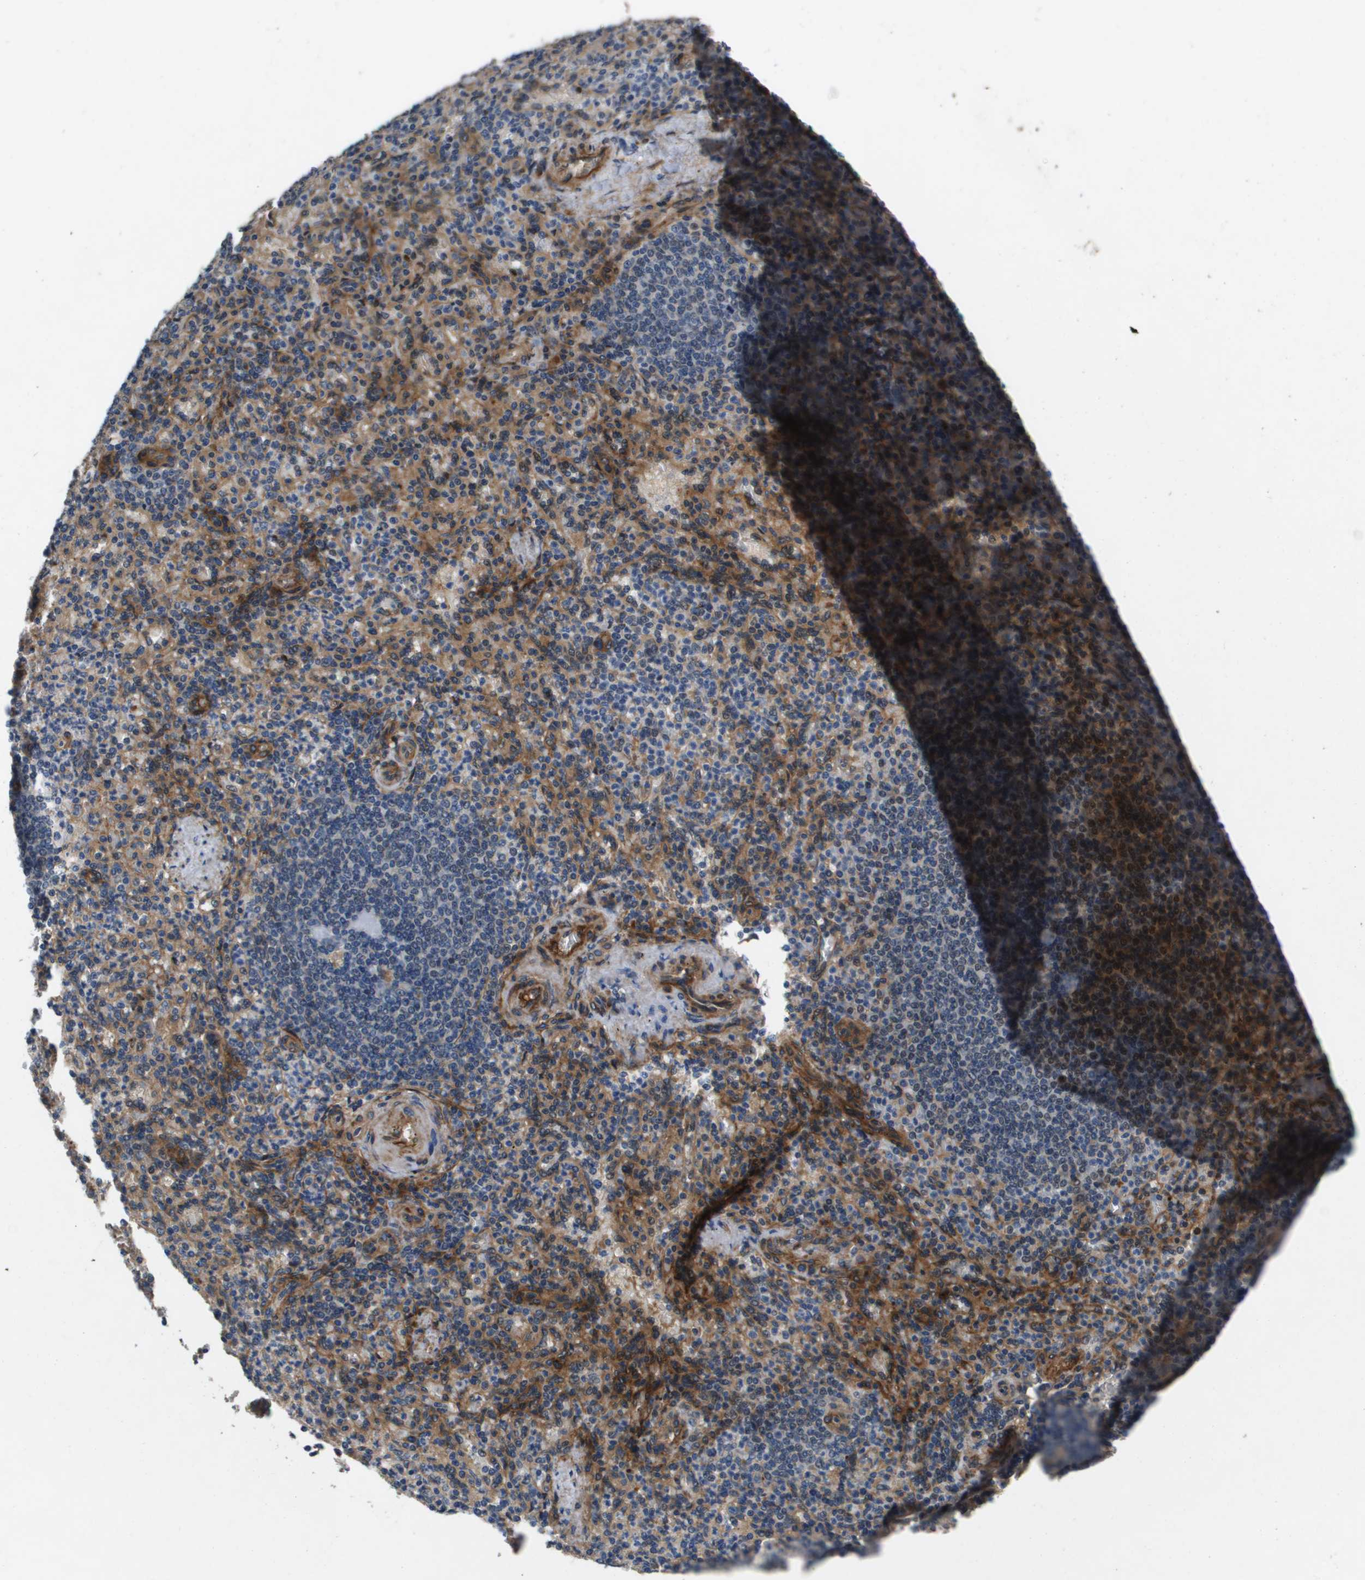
{"staining": {"intensity": "moderate", "quantity": "25%-75%", "location": "cytoplasmic/membranous"}, "tissue": "spleen", "cell_type": "Cells in red pulp", "image_type": "normal", "snomed": [{"axis": "morphology", "description": "Normal tissue, NOS"}, {"axis": "topography", "description": "Spleen"}], "caption": "The histopathology image shows immunohistochemical staining of normal spleen. There is moderate cytoplasmic/membranous expression is seen in about 25%-75% of cells in red pulp.", "gene": "ENTPD2", "patient": {"sex": "female", "age": 74}}